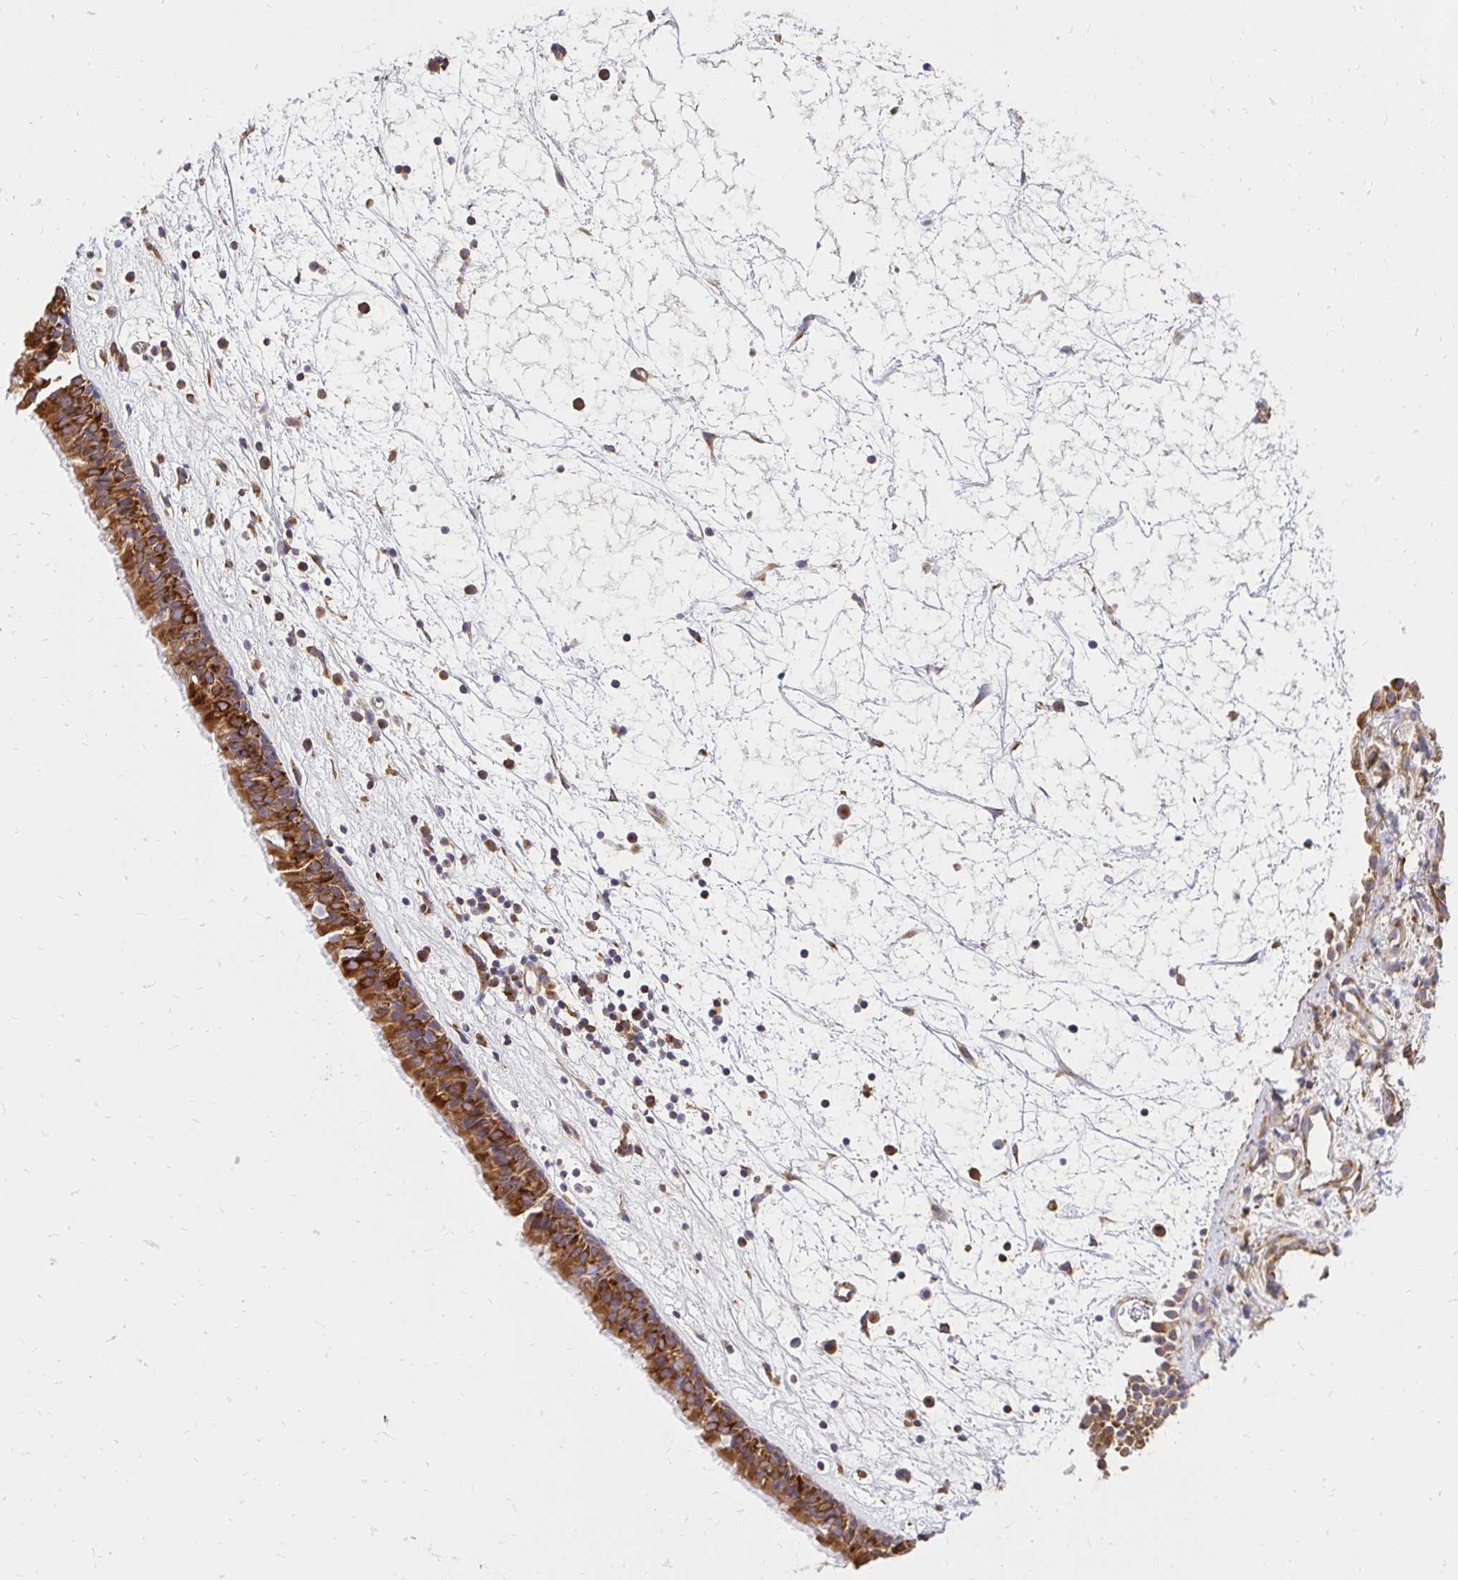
{"staining": {"intensity": "strong", "quantity": ">75%", "location": "cytoplasmic/membranous"}, "tissue": "nasopharynx", "cell_type": "Respiratory epithelial cells", "image_type": "normal", "snomed": [{"axis": "morphology", "description": "Normal tissue, NOS"}, {"axis": "topography", "description": "Nasopharynx"}], "caption": "Protein expression analysis of benign nasopharynx displays strong cytoplasmic/membranous positivity in about >75% of respiratory epithelial cells.", "gene": "ABCB10", "patient": {"sex": "male", "age": 24}}